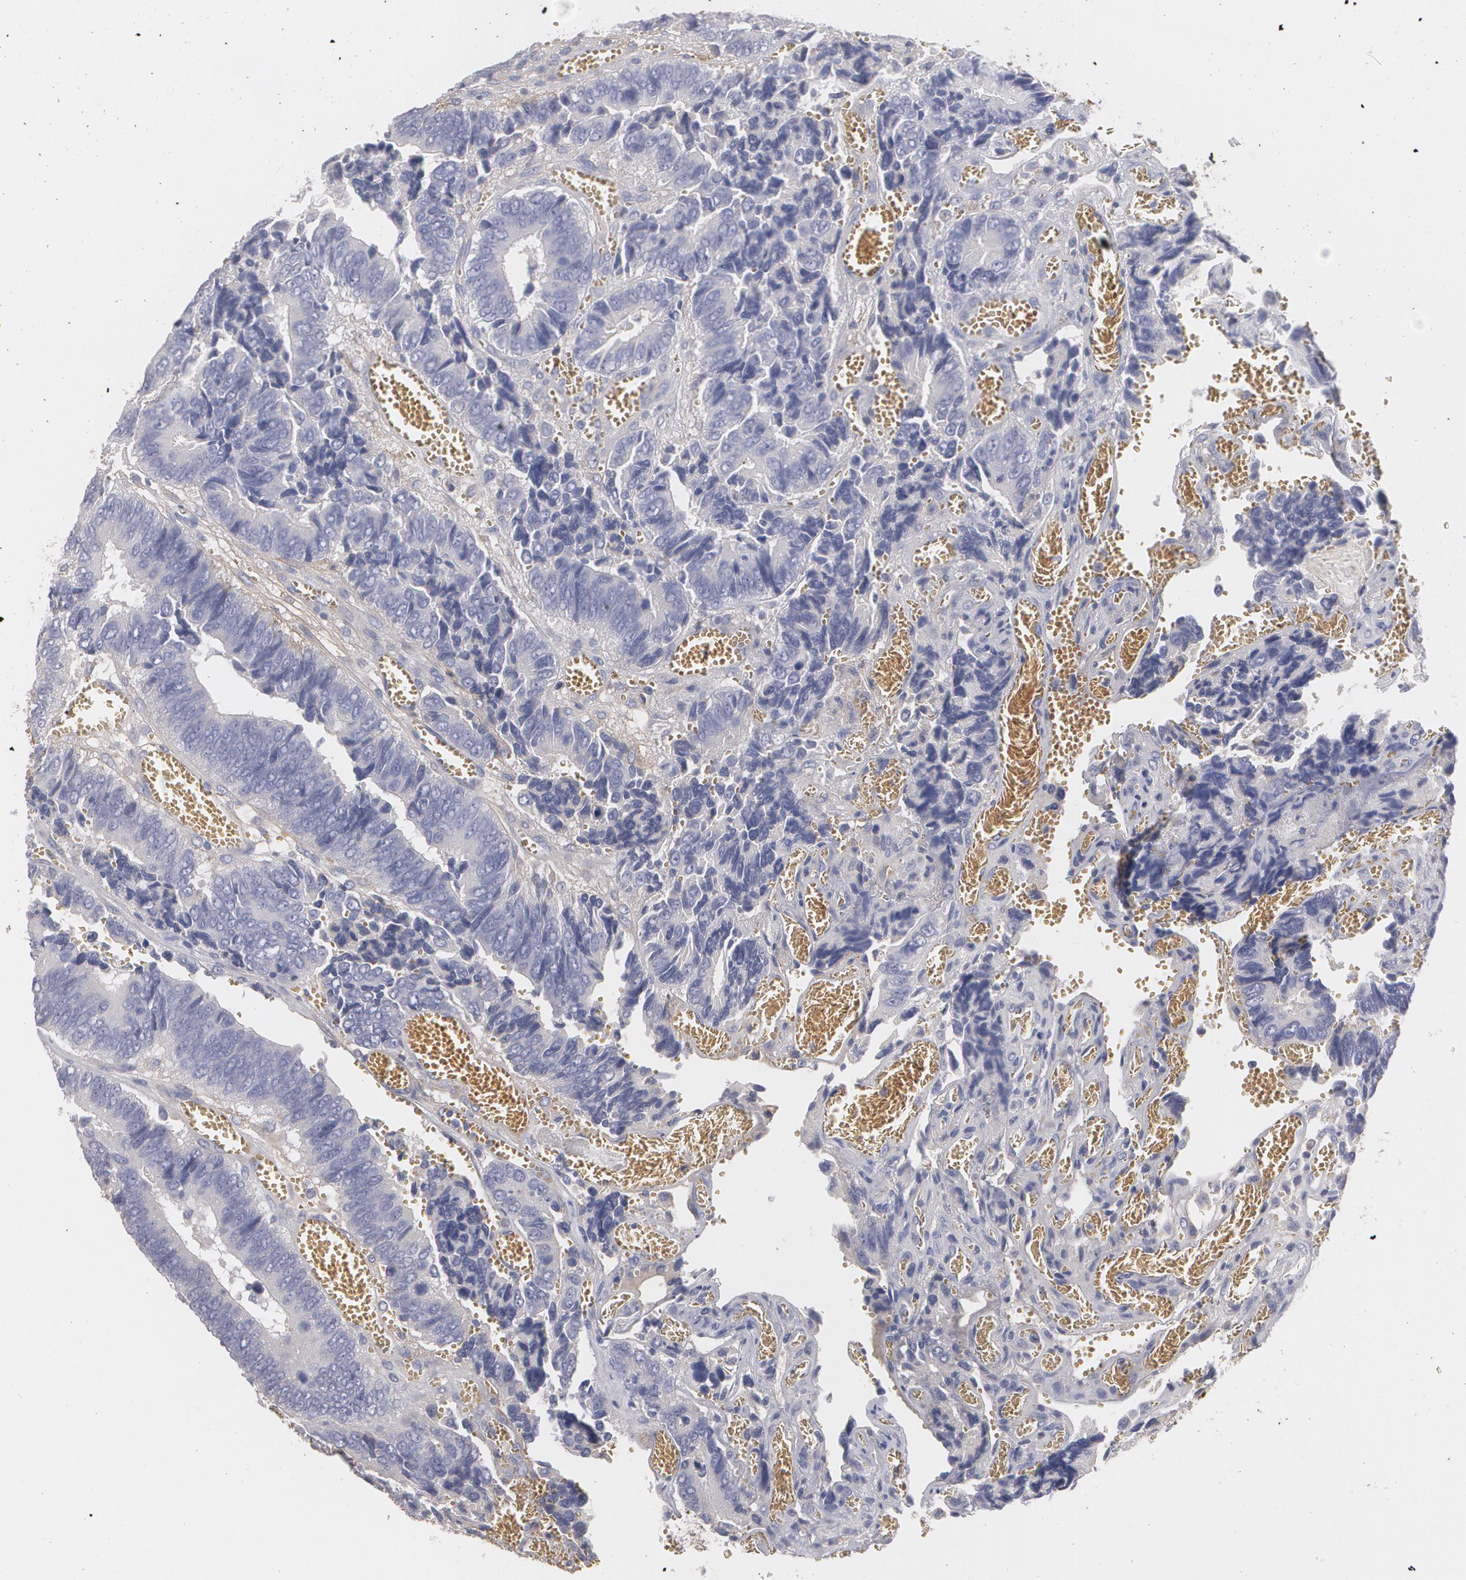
{"staining": {"intensity": "negative", "quantity": "none", "location": "none"}, "tissue": "colorectal cancer", "cell_type": "Tumor cells", "image_type": "cancer", "snomed": [{"axis": "morphology", "description": "Adenocarcinoma, NOS"}, {"axis": "topography", "description": "Colon"}], "caption": "Tumor cells show no significant protein expression in adenocarcinoma (colorectal).", "gene": "FBLN1", "patient": {"sex": "male", "age": 72}}